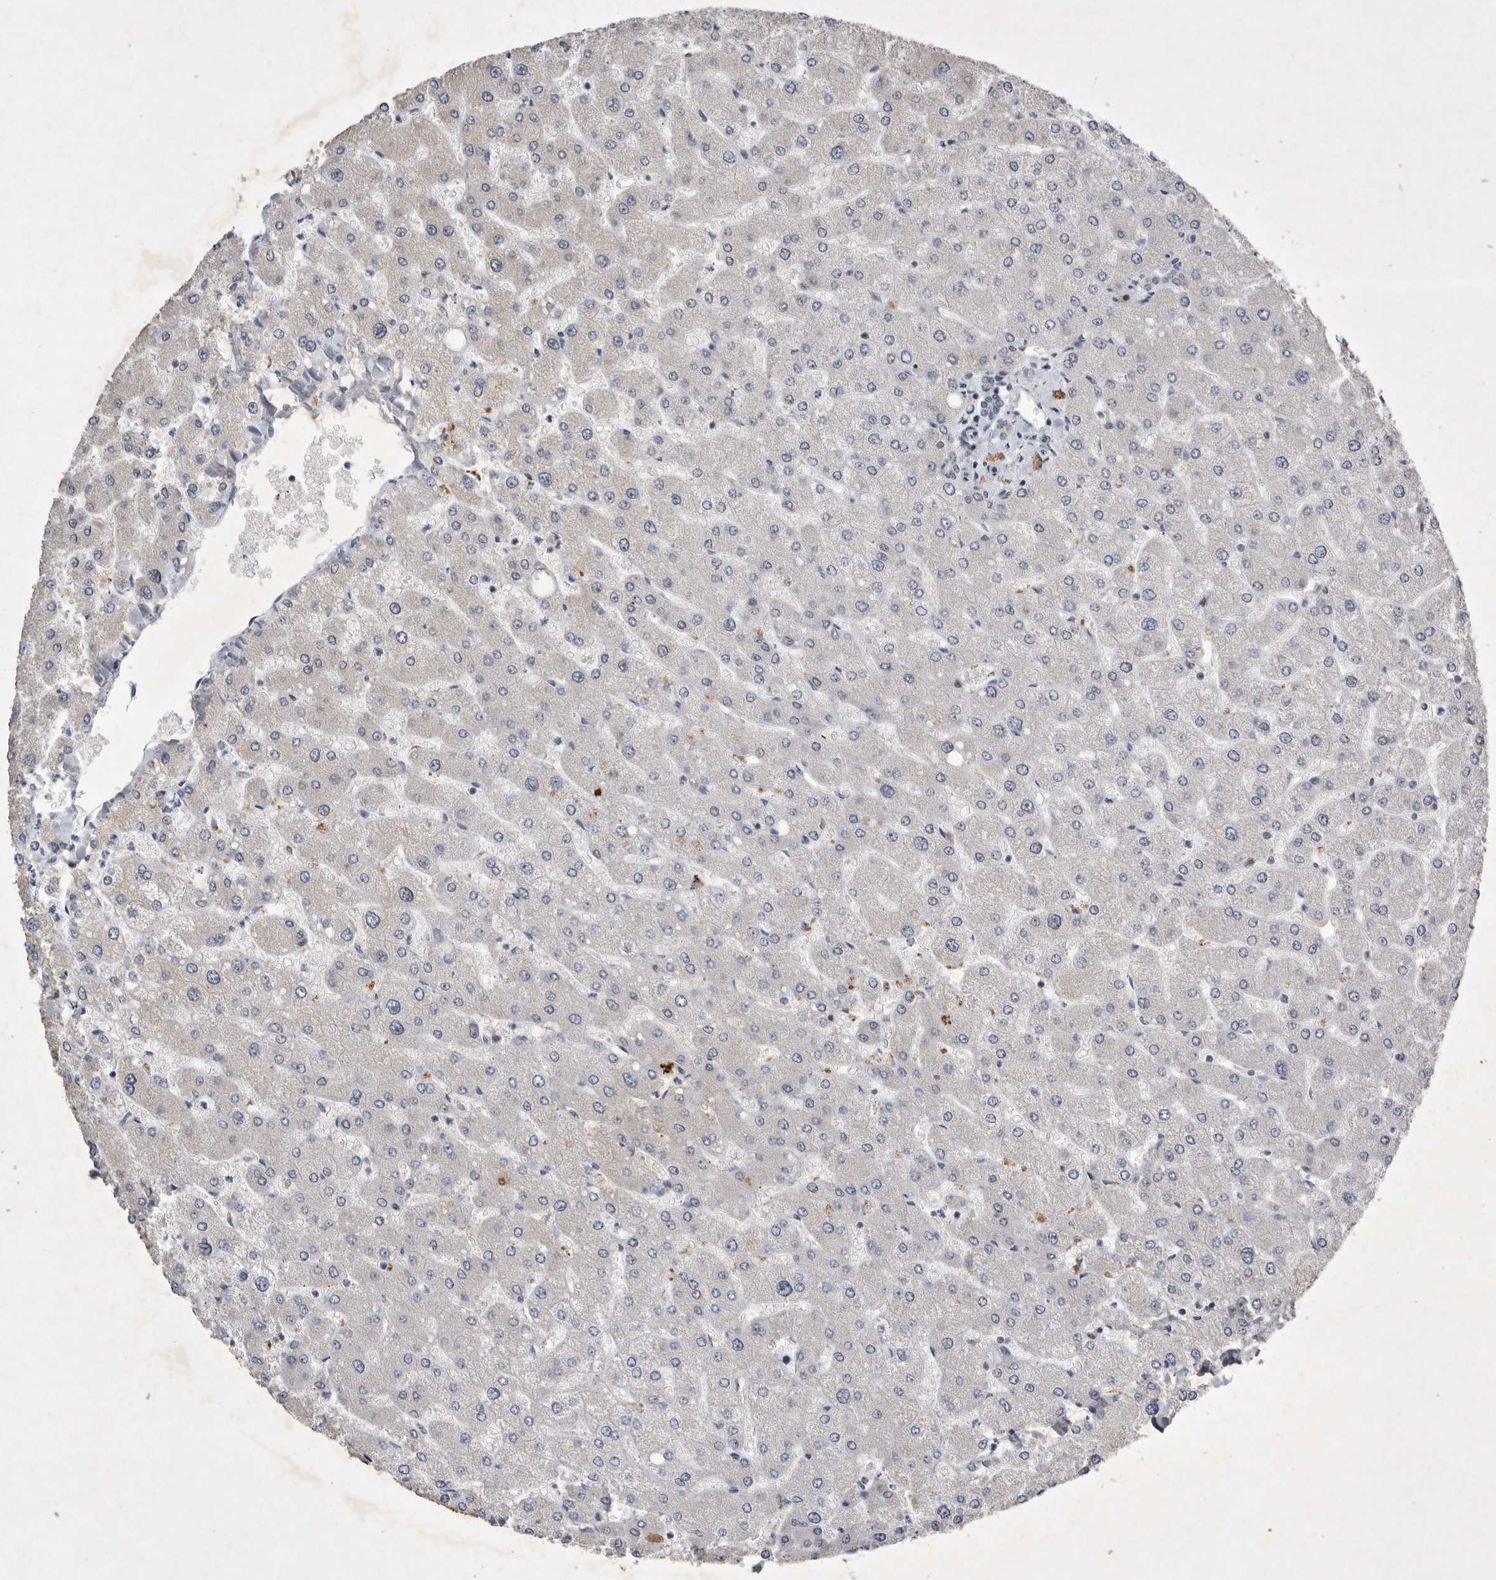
{"staining": {"intensity": "weak", "quantity": "25%-75%", "location": "nuclear"}, "tissue": "liver", "cell_type": "Cholangiocytes", "image_type": "normal", "snomed": [{"axis": "morphology", "description": "Normal tissue, NOS"}, {"axis": "topography", "description": "Liver"}], "caption": "High-power microscopy captured an IHC micrograph of normal liver, revealing weak nuclear staining in about 25%-75% of cholangiocytes.", "gene": "RBM6", "patient": {"sex": "male", "age": 55}}